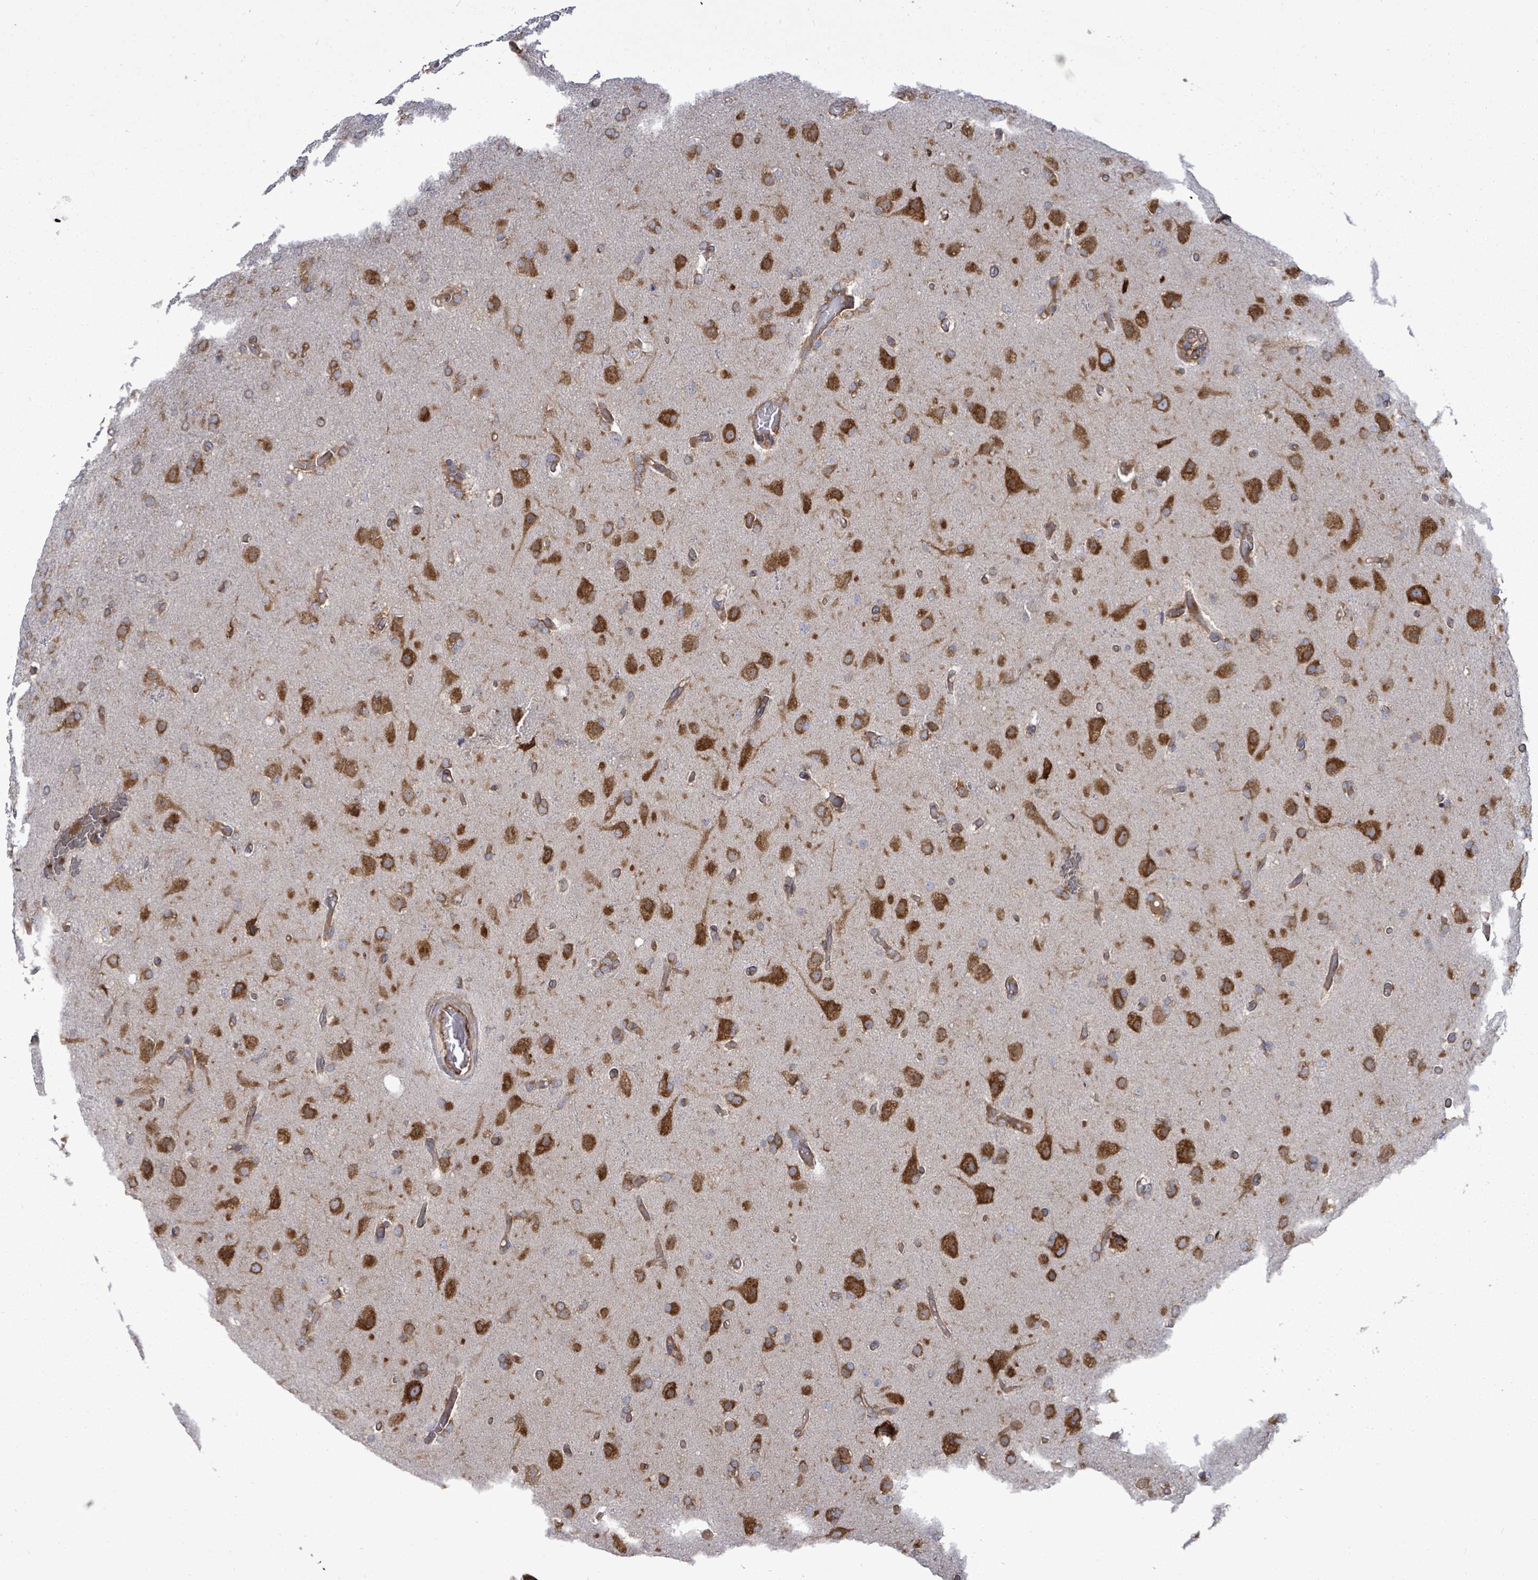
{"staining": {"intensity": "strong", "quantity": ">75%", "location": "cytoplasmic/membranous"}, "tissue": "glioma", "cell_type": "Tumor cells", "image_type": "cancer", "snomed": [{"axis": "morphology", "description": "Glioma, malignant, High grade"}, {"axis": "topography", "description": "Brain"}], "caption": "An image of human high-grade glioma (malignant) stained for a protein shows strong cytoplasmic/membranous brown staining in tumor cells.", "gene": "EIF3C", "patient": {"sex": "female", "age": 74}}